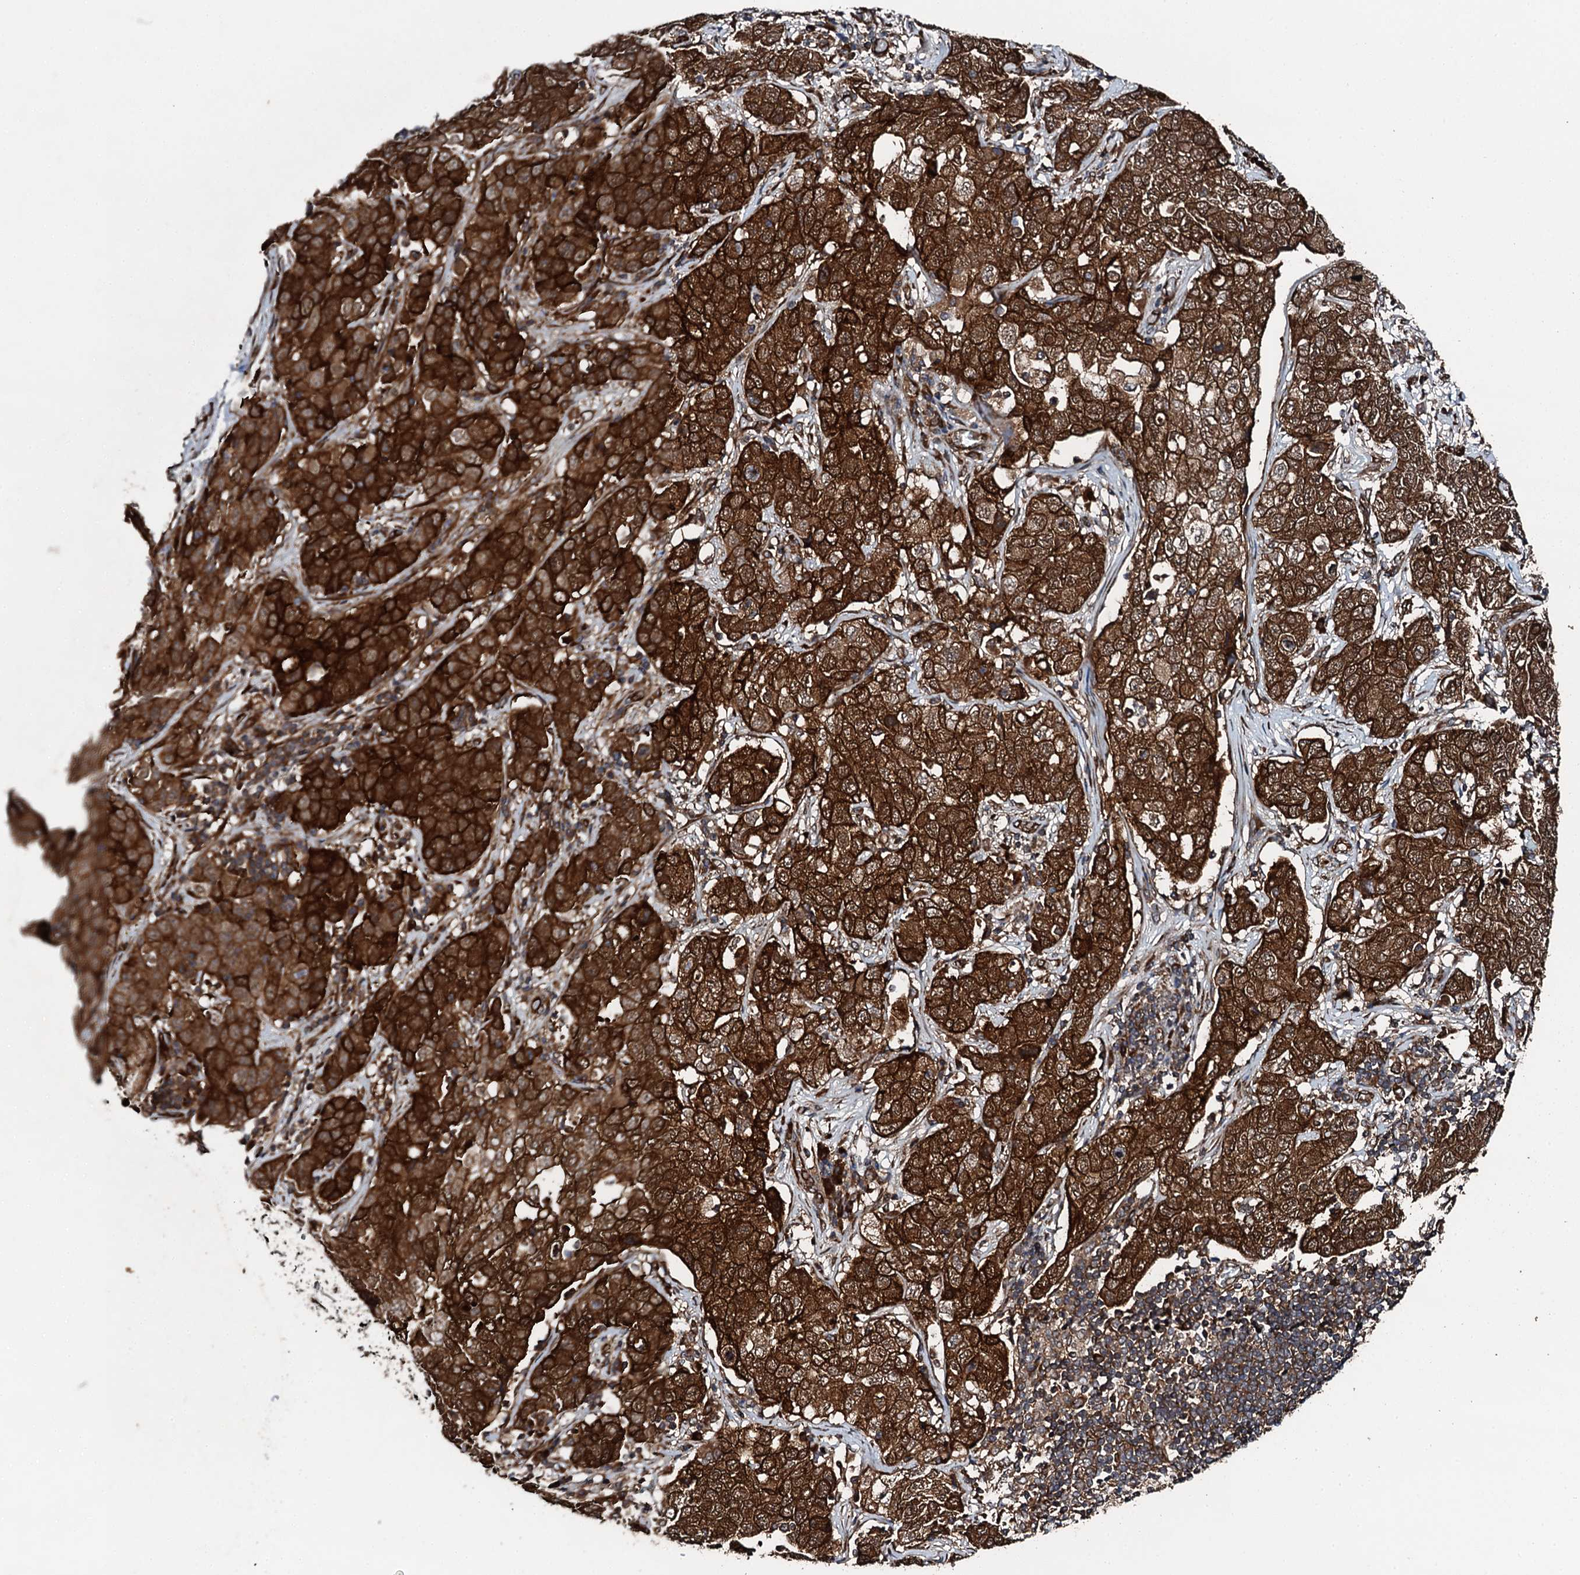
{"staining": {"intensity": "strong", "quantity": ">75%", "location": "cytoplasmic/membranous"}, "tissue": "stomach cancer", "cell_type": "Tumor cells", "image_type": "cancer", "snomed": [{"axis": "morphology", "description": "Normal tissue, NOS"}, {"axis": "morphology", "description": "Adenocarcinoma, NOS"}, {"axis": "topography", "description": "Lymph node"}, {"axis": "topography", "description": "Stomach"}], "caption": "A histopathology image of stomach adenocarcinoma stained for a protein exhibits strong cytoplasmic/membranous brown staining in tumor cells.", "gene": "FLYWCH1", "patient": {"sex": "male", "age": 48}}